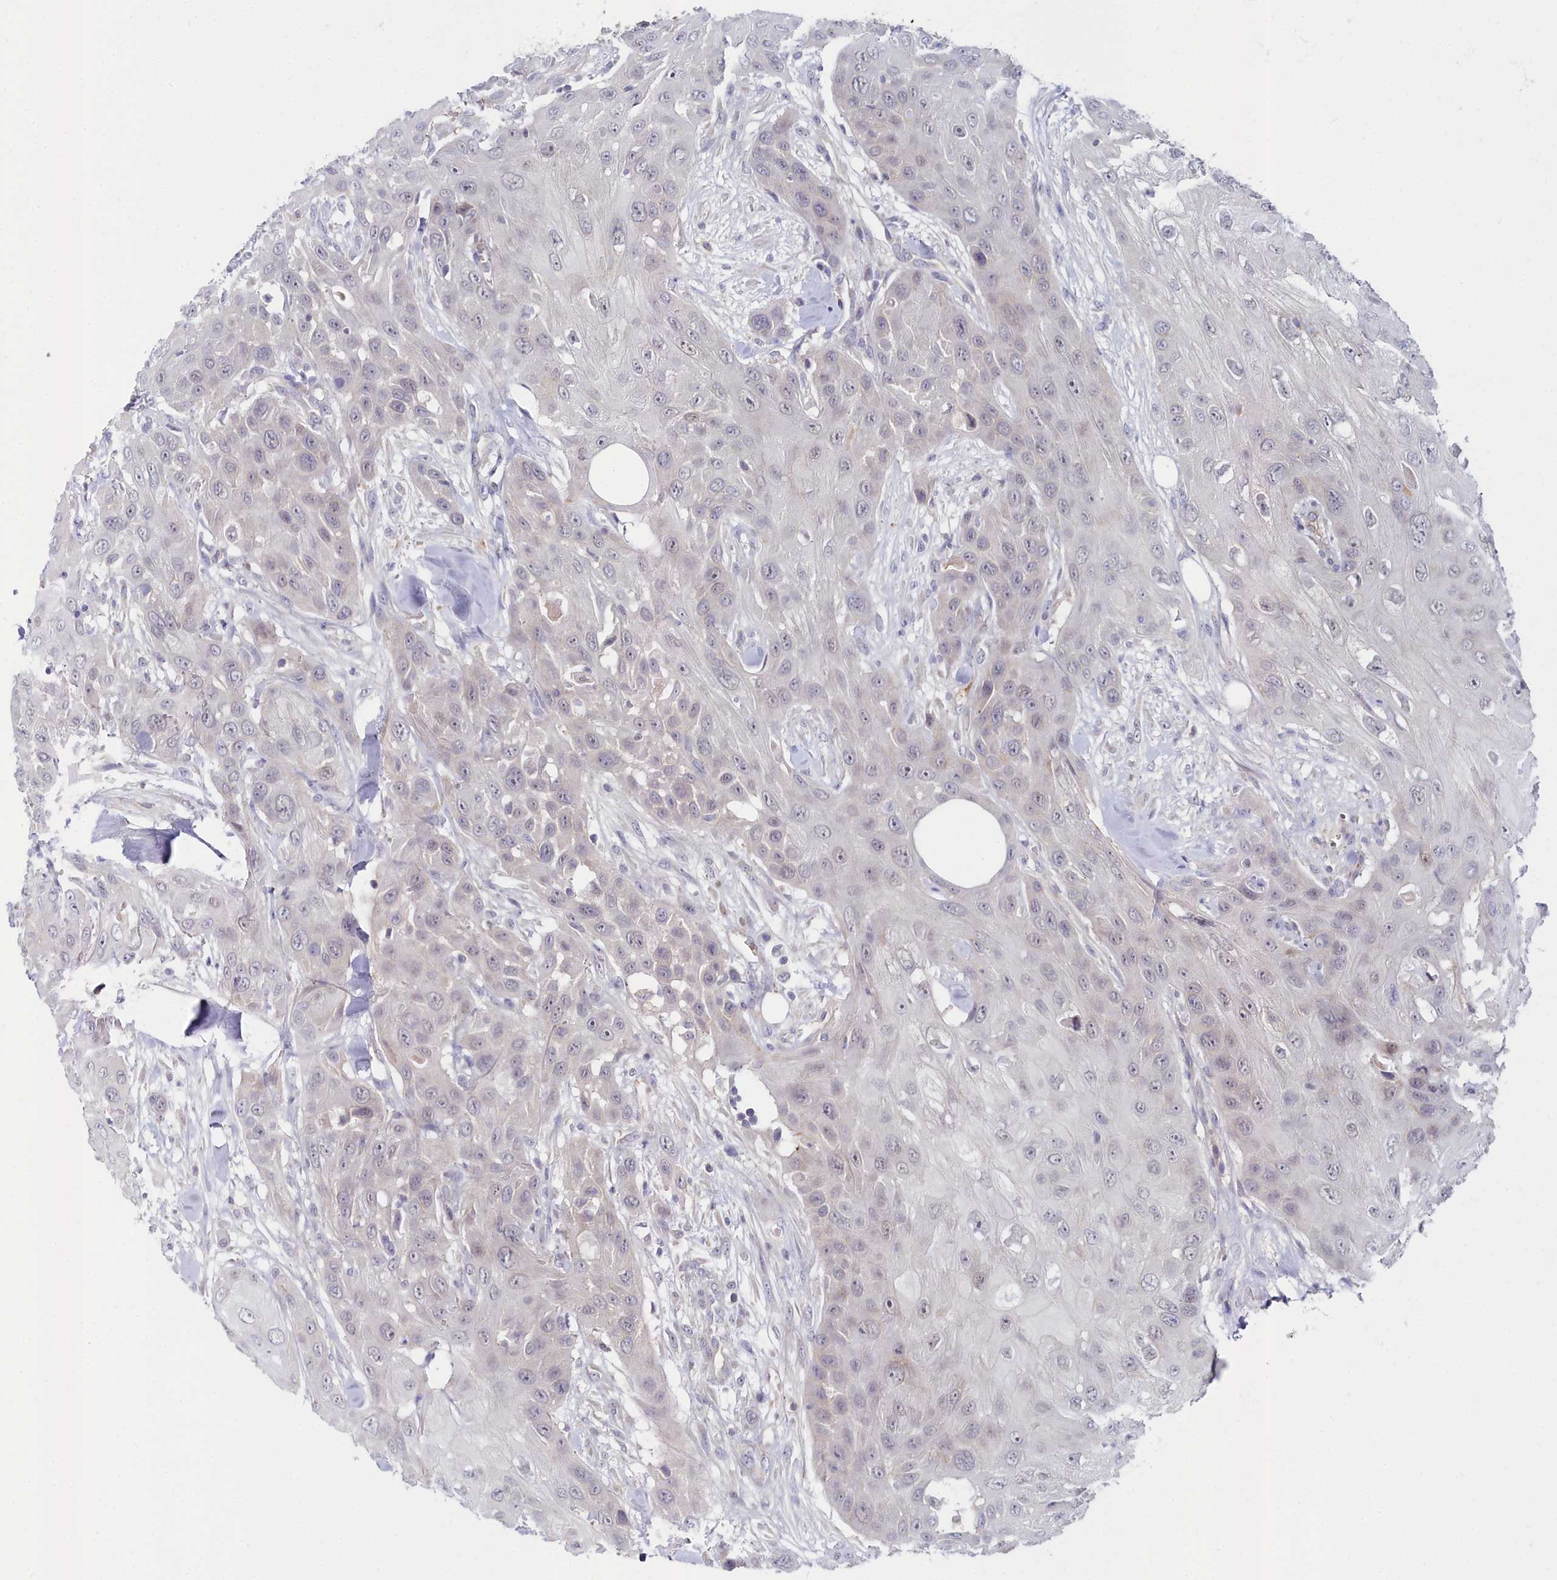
{"staining": {"intensity": "negative", "quantity": "none", "location": "none"}, "tissue": "head and neck cancer", "cell_type": "Tumor cells", "image_type": "cancer", "snomed": [{"axis": "morphology", "description": "Squamous cell carcinoma, NOS"}, {"axis": "topography", "description": "Head-Neck"}], "caption": "The micrograph demonstrates no significant positivity in tumor cells of head and neck cancer. (DAB (3,3'-diaminobenzidine) IHC visualized using brightfield microscopy, high magnification).", "gene": "KCTD18", "patient": {"sex": "male", "age": 81}}